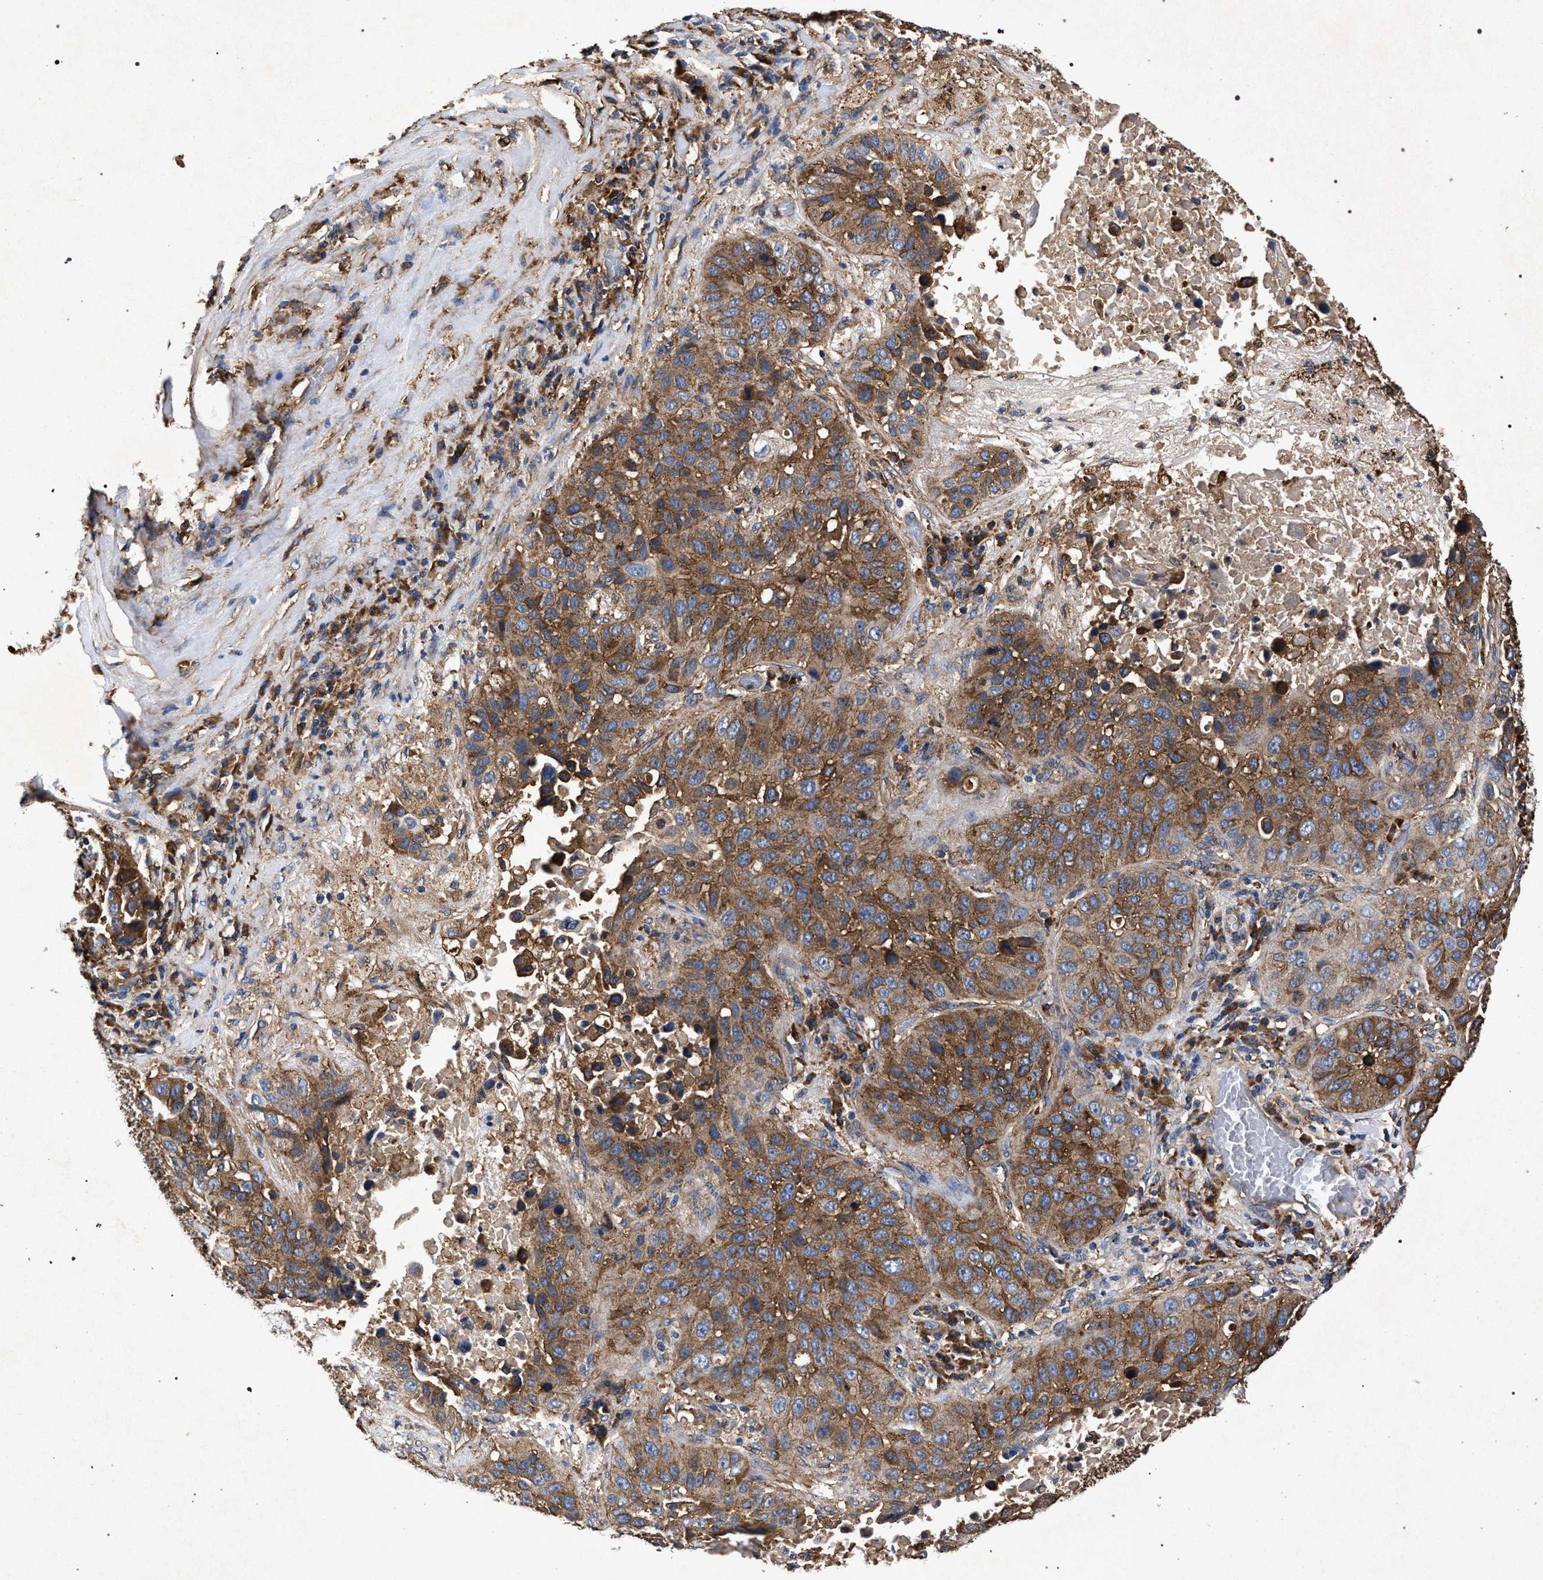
{"staining": {"intensity": "moderate", "quantity": ">75%", "location": "cytoplasmic/membranous"}, "tissue": "lung cancer", "cell_type": "Tumor cells", "image_type": "cancer", "snomed": [{"axis": "morphology", "description": "Squamous cell carcinoma, NOS"}, {"axis": "topography", "description": "Lung"}], "caption": "Immunohistochemical staining of human lung cancer (squamous cell carcinoma) exhibits medium levels of moderate cytoplasmic/membranous protein expression in about >75% of tumor cells.", "gene": "MARCKS", "patient": {"sex": "male", "age": 57}}